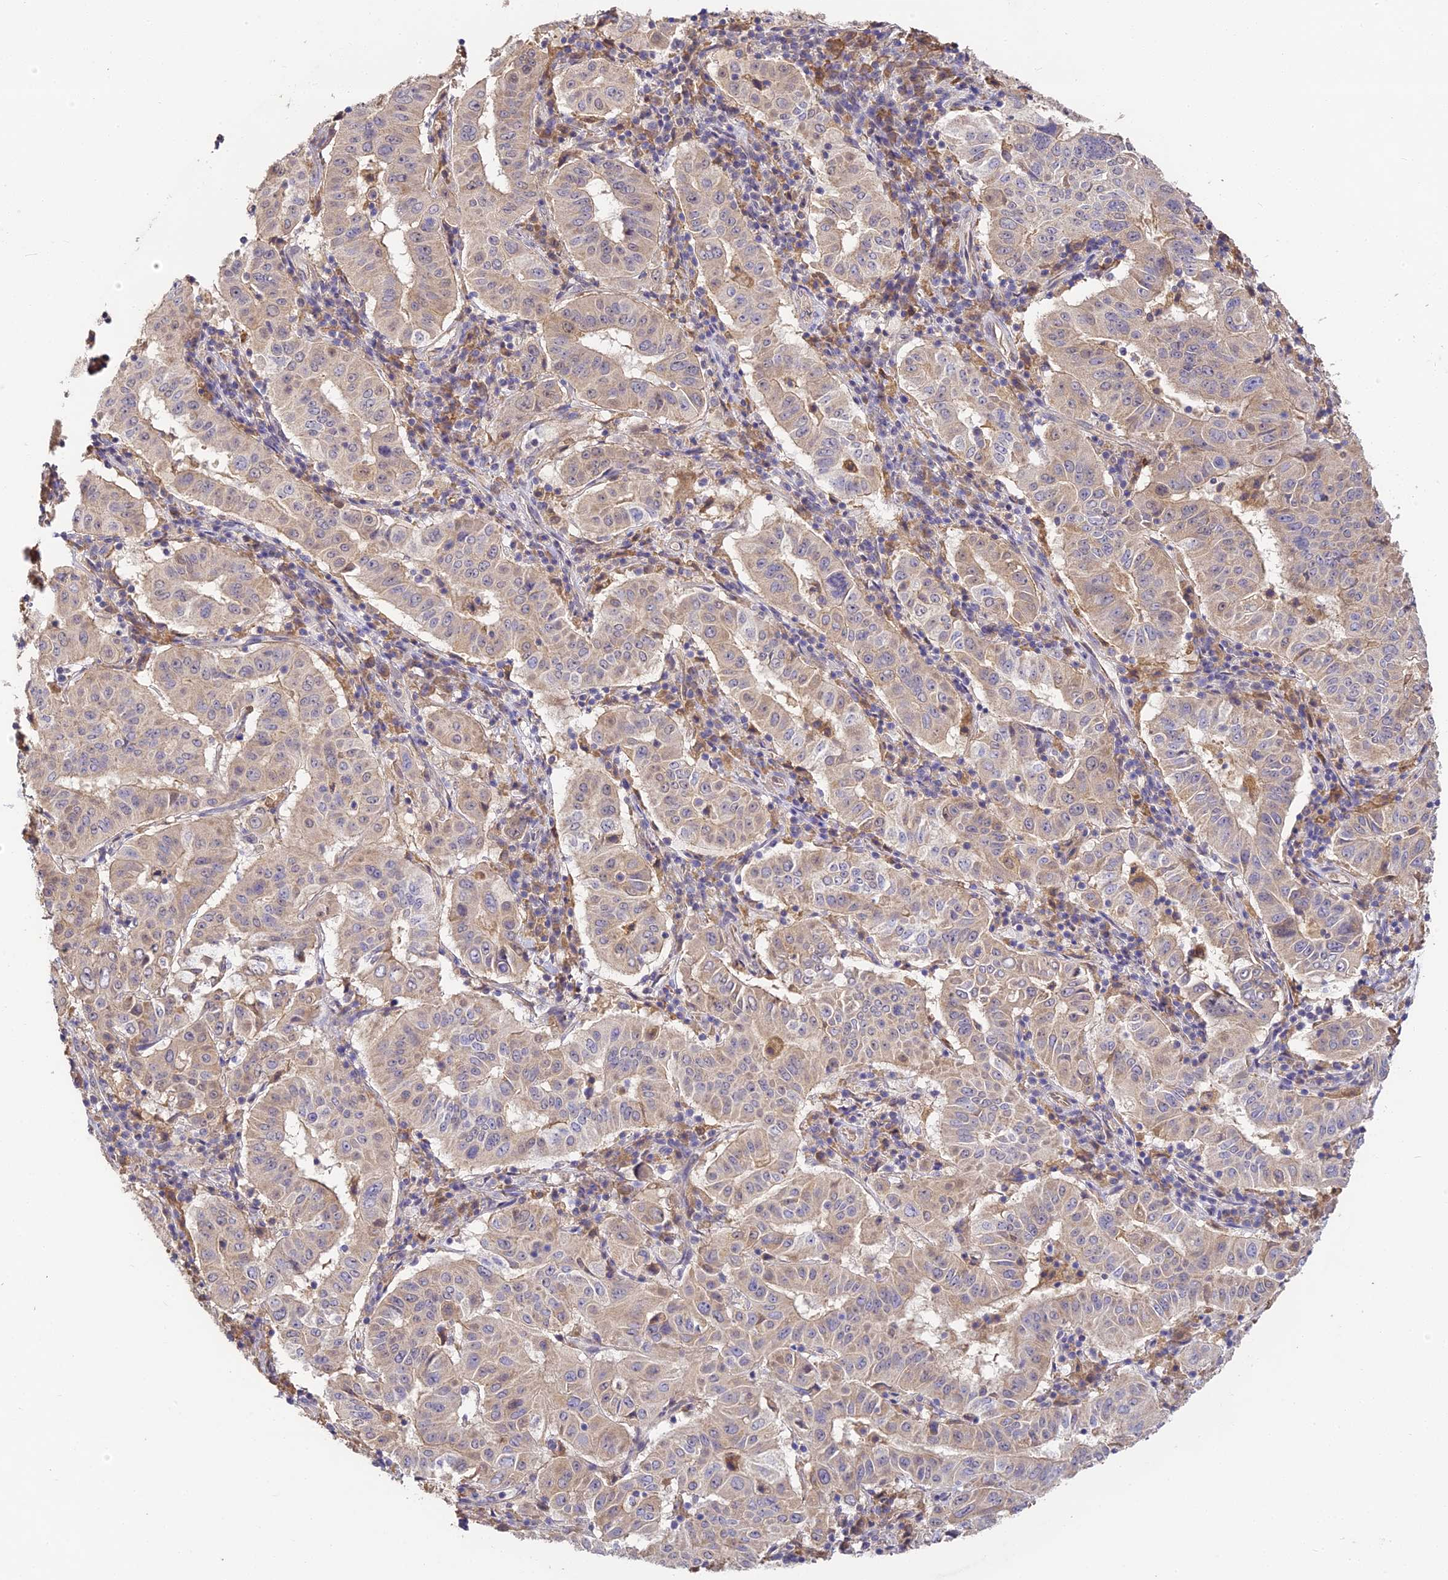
{"staining": {"intensity": "weak", "quantity": ">75%", "location": "cytoplasmic/membranous,nuclear"}, "tissue": "pancreatic cancer", "cell_type": "Tumor cells", "image_type": "cancer", "snomed": [{"axis": "morphology", "description": "Adenocarcinoma, NOS"}, {"axis": "topography", "description": "Pancreas"}], "caption": "An image showing weak cytoplasmic/membranous and nuclear expression in about >75% of tumor cells in pancreatic cancer (adenocarcinoma), as visualized by brown immunohistochemical staining.", "gene": "YAE1", "patient": {"sex": "male", "age": 63}}